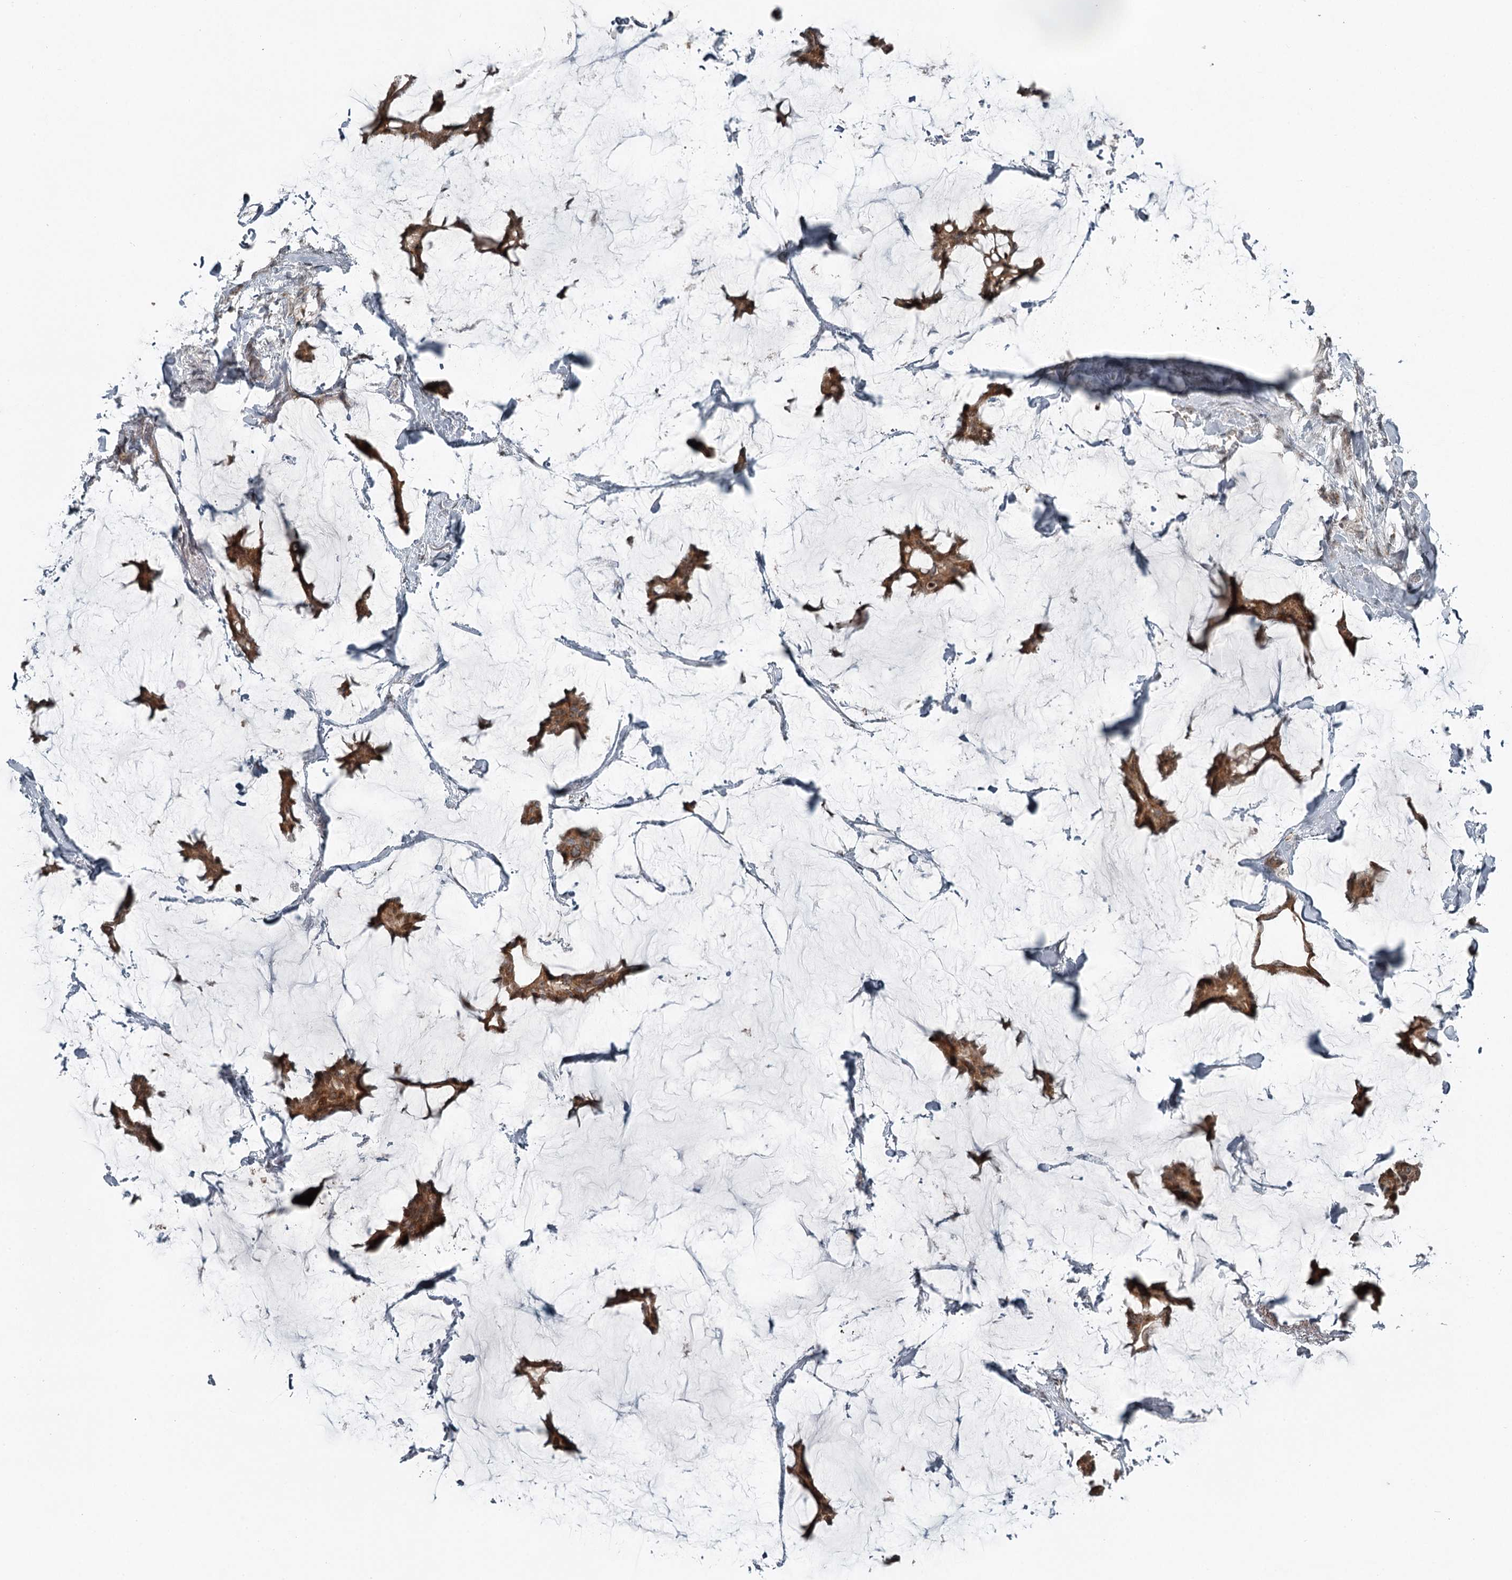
{"staining": {"intensity": "moderate", "quantity": ">75%", "location": "cytoplasmic/membranous"}, "tissue": "breast cancer", "cell_type": "Tumor cells", "image_type": "cancer", "snomed": [{"axis": "morphology", "description": "Duct carcinoma"}, {"axis": "topography", "description": "Breast"}], "caption": "Immunohistochemistry (IHC) of human breast infiltrating ductal carcinoma displays medium levels of moderate cytoplasmic/membranous positivity in about >75% of tumor cells.", "gene": "RASSF8", "patient": {"sex": "female", "age": 93}}